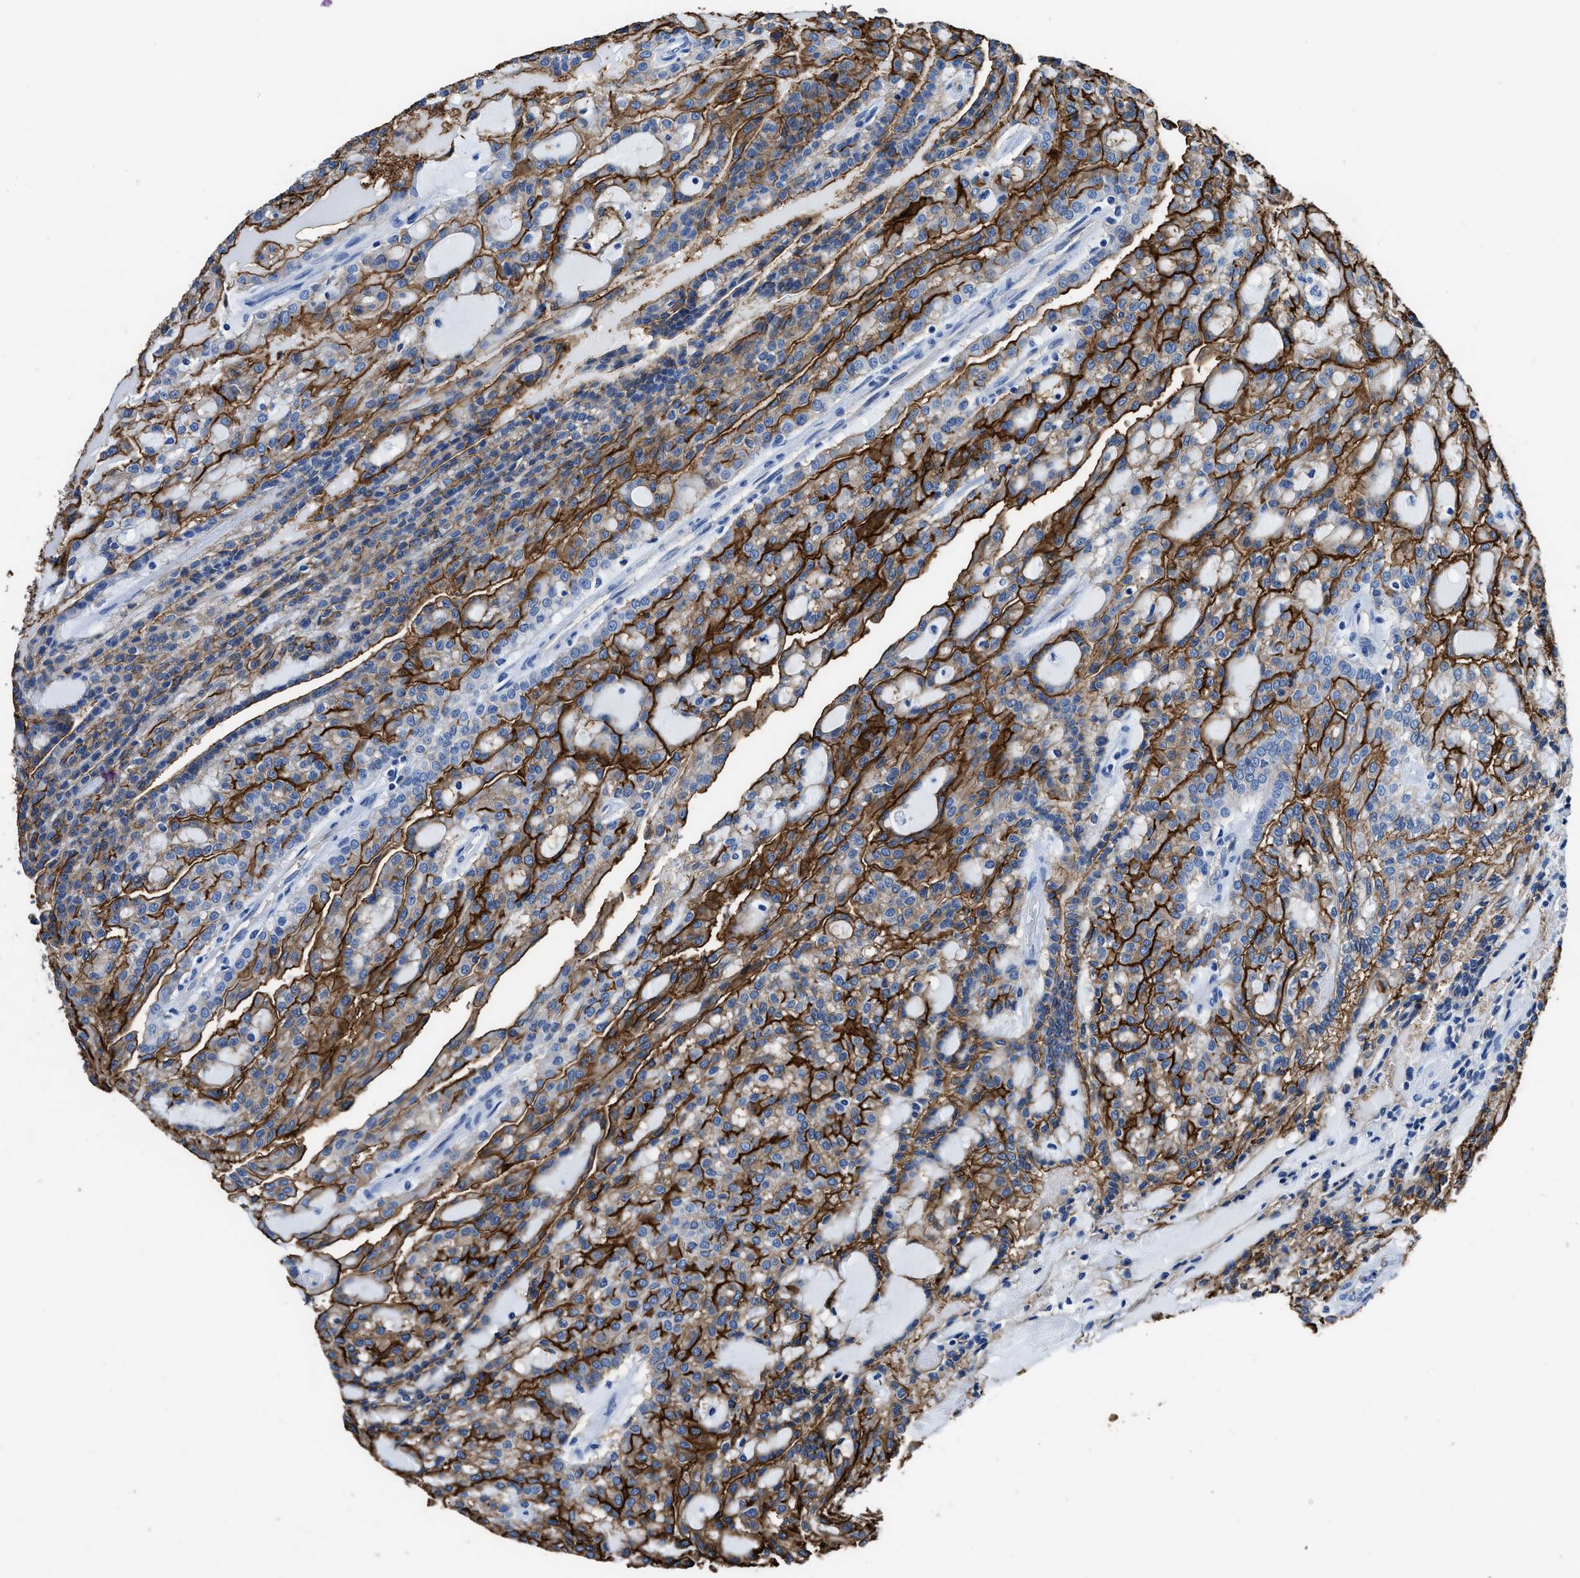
{"staining": {"intensity": "strong", "quantity": ">75%", "location": "cytoplasmic/membranous"}, "tissue": "renal cancer", "cell_type": "Tumor cells", "image_type": "cancer", "snomed": [{"axis": "morphology", "description": "Adenocarcinoma, NOS"}, {"axis": "topography", "description": "Kidney"}], "caption": "IHC of renal adenocarcinoma shows high levels of strong cytoplasmic/membranous expression in approximately >75% of tumor cells. (IHC, brightfield microscopy, high magnification).", "gene": "AQP1", "patient": {"sex": "male", "age": 63}}